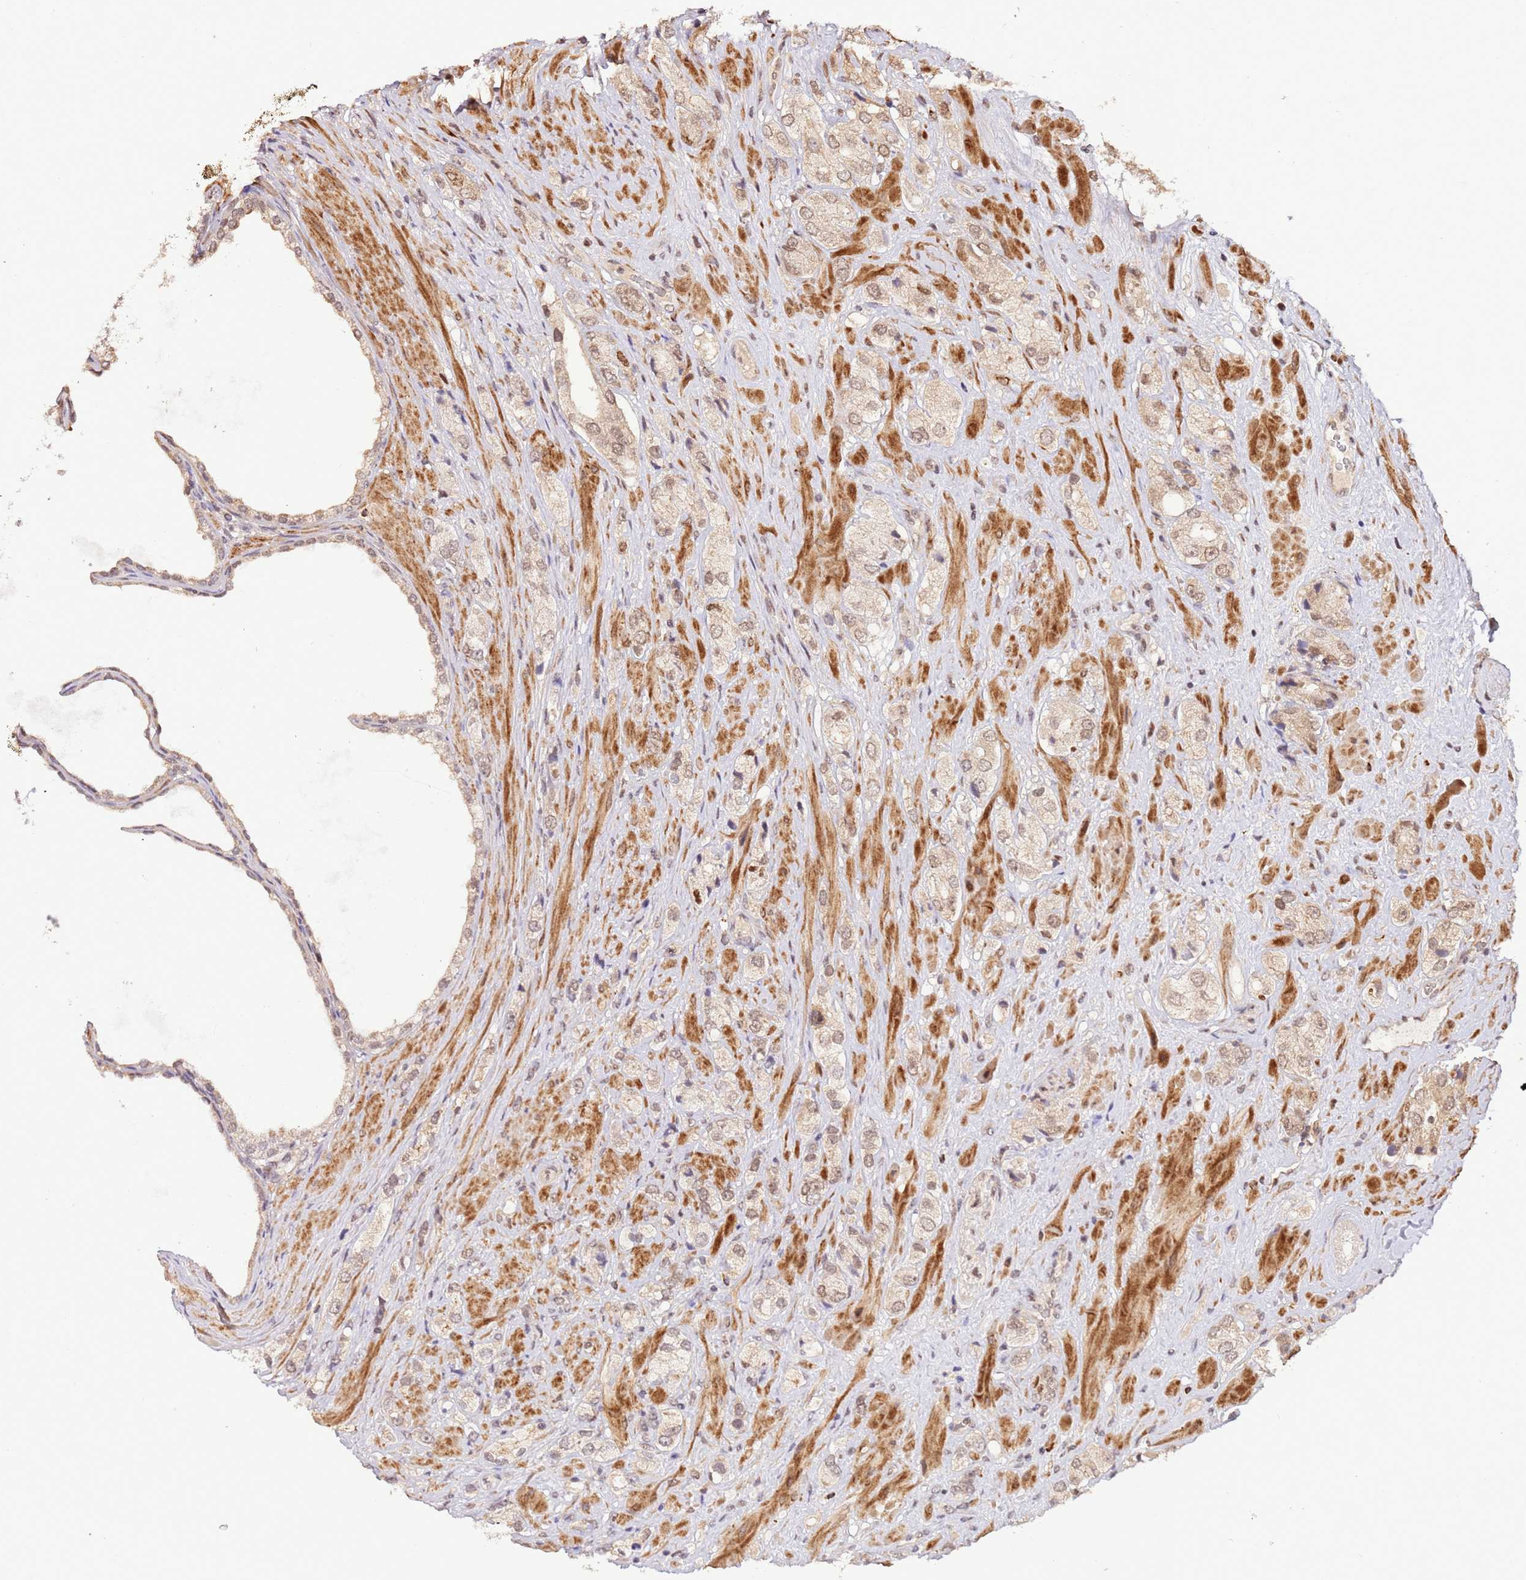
{"staining": {"intensity": "weak", "quantity": ">75%", "location": "nuclear"}, "tissue": "prostate cancer", "cell_type": "Tumor cells", "image_type": "cancer", "snomed": [{"axis": "morphology", "description": "Adenocarcinoma, High grade"}, {"axis": "topography", "description": "Prostate and seminal vesicle, NOS"}], "caption": "This is a histology image of immunohistochemistry (IHC) staining of prostate cancer, which shows weak expression in the nuclear of tumor cells.", "gene": "RIF1", "patient": {"sex": "male", "age": 64}}